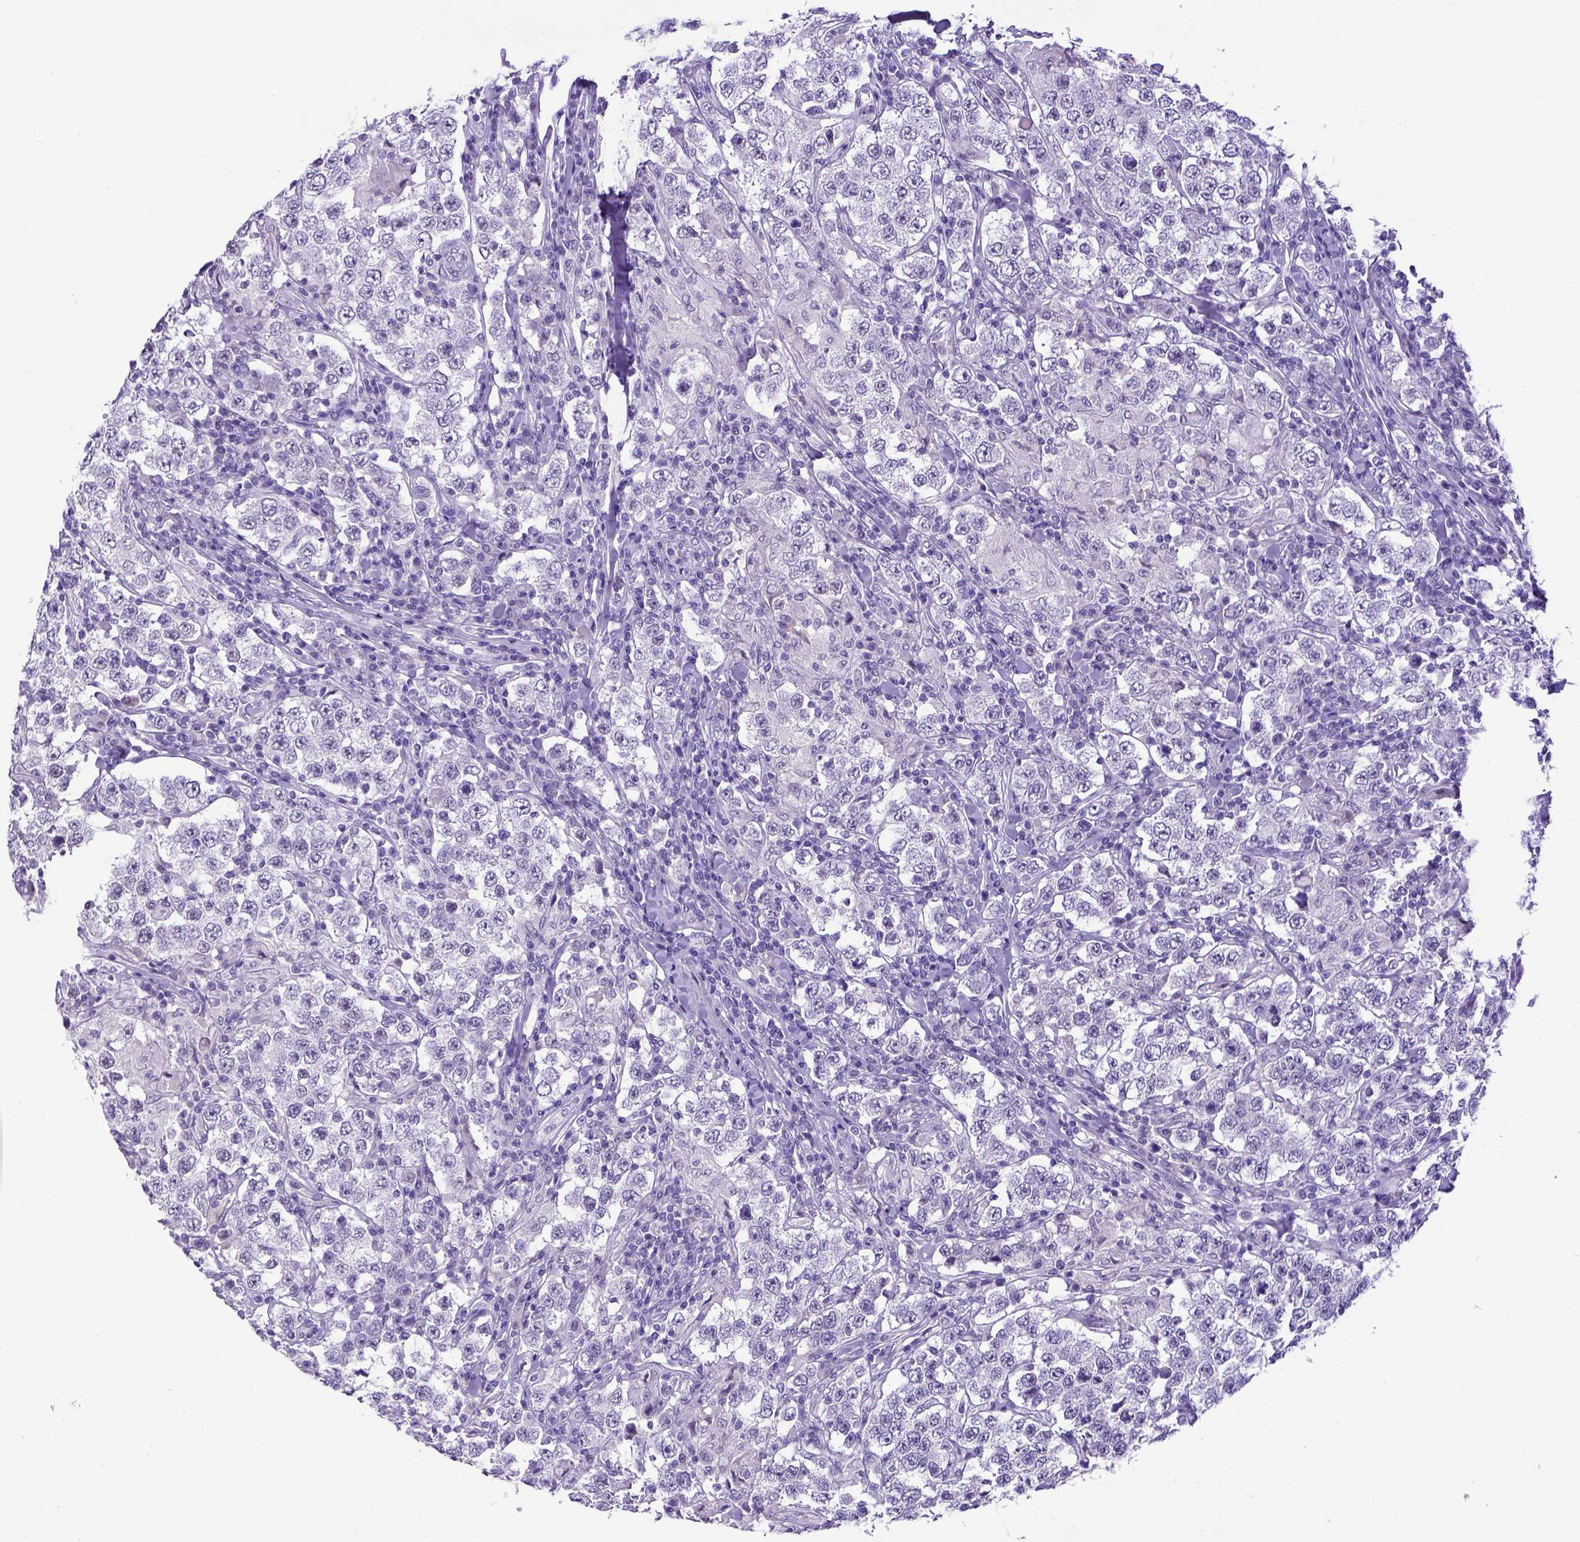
{"staining": {"intensity": "negative", "quantity": "none", "location": "none"}, "tissue": "testis cancer", "cell_type": "Tumor cells", "image_type": "cancer", "snomed": [{"axis": "morphology", "description": "Seminoma, NOS"}, {"axis": "morphology", "description": "Carcinoma, Embryonal, NOS"}, {"axis": "topography", "description": "Testis"}], "caption": "Testis cancer (embryonal carcinoma) stained for a protein using IHC shows no staining tumor cells.", "gene": "ESR1", "patient": {"sex": "male", "age": 41}}